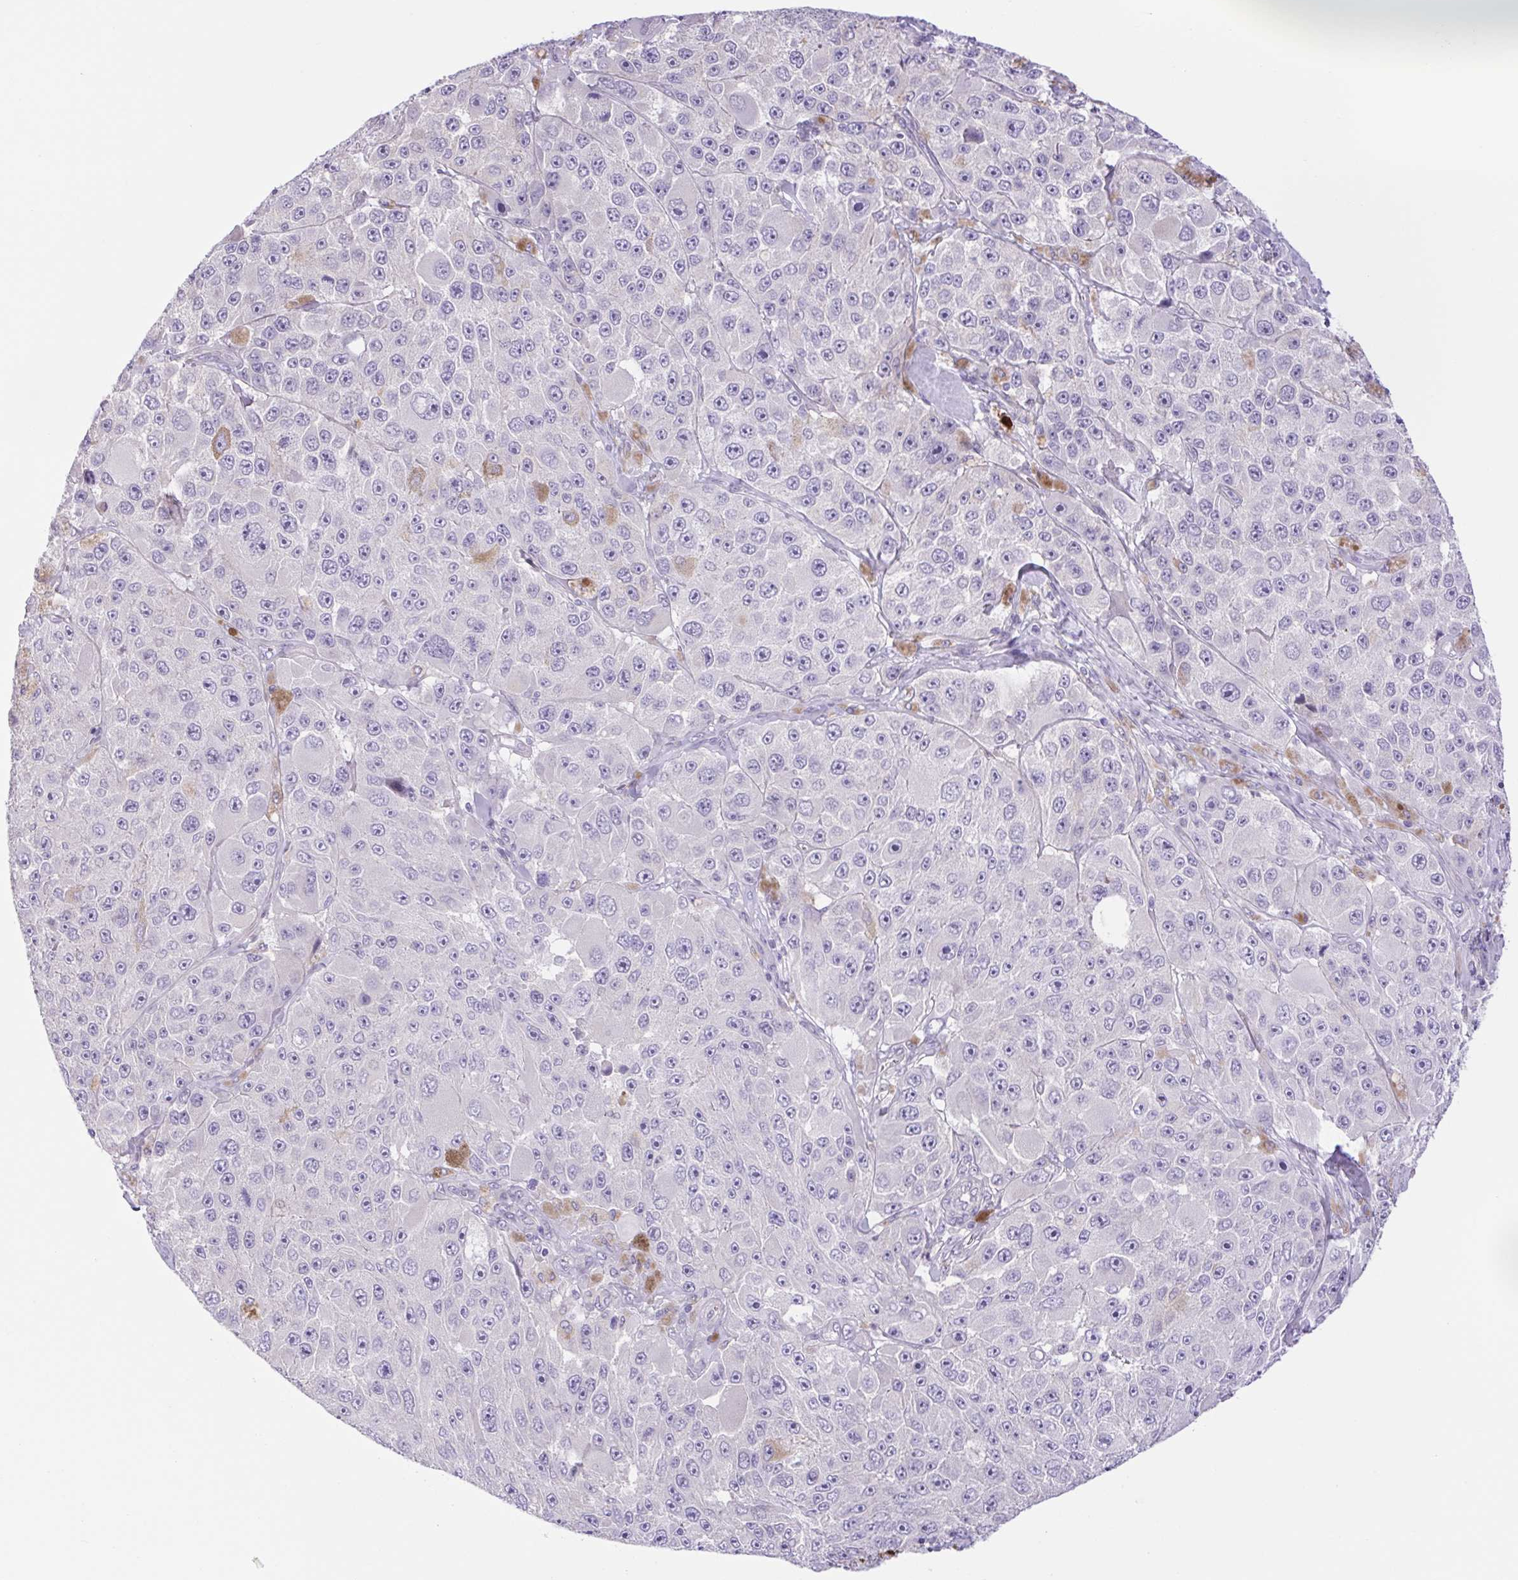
{"staining": {"intensity": "negative", "quantity": "none", "location": "none"}, "tissue": "melanoma", "cell_type": "Tumor cells", "image_type": "cancer", "snomed": [{"axis": "morphology", "description": "Malignant melanoma, Metastatic site"}, {"axis": "topography", "description": "Lymph node"}], "caption": "A histopathology image of melanoma stained for a protein displays no brown staining in tumor cells.", "gene": "FAM177B", "patient": {"sex": "male", "age": 62}}